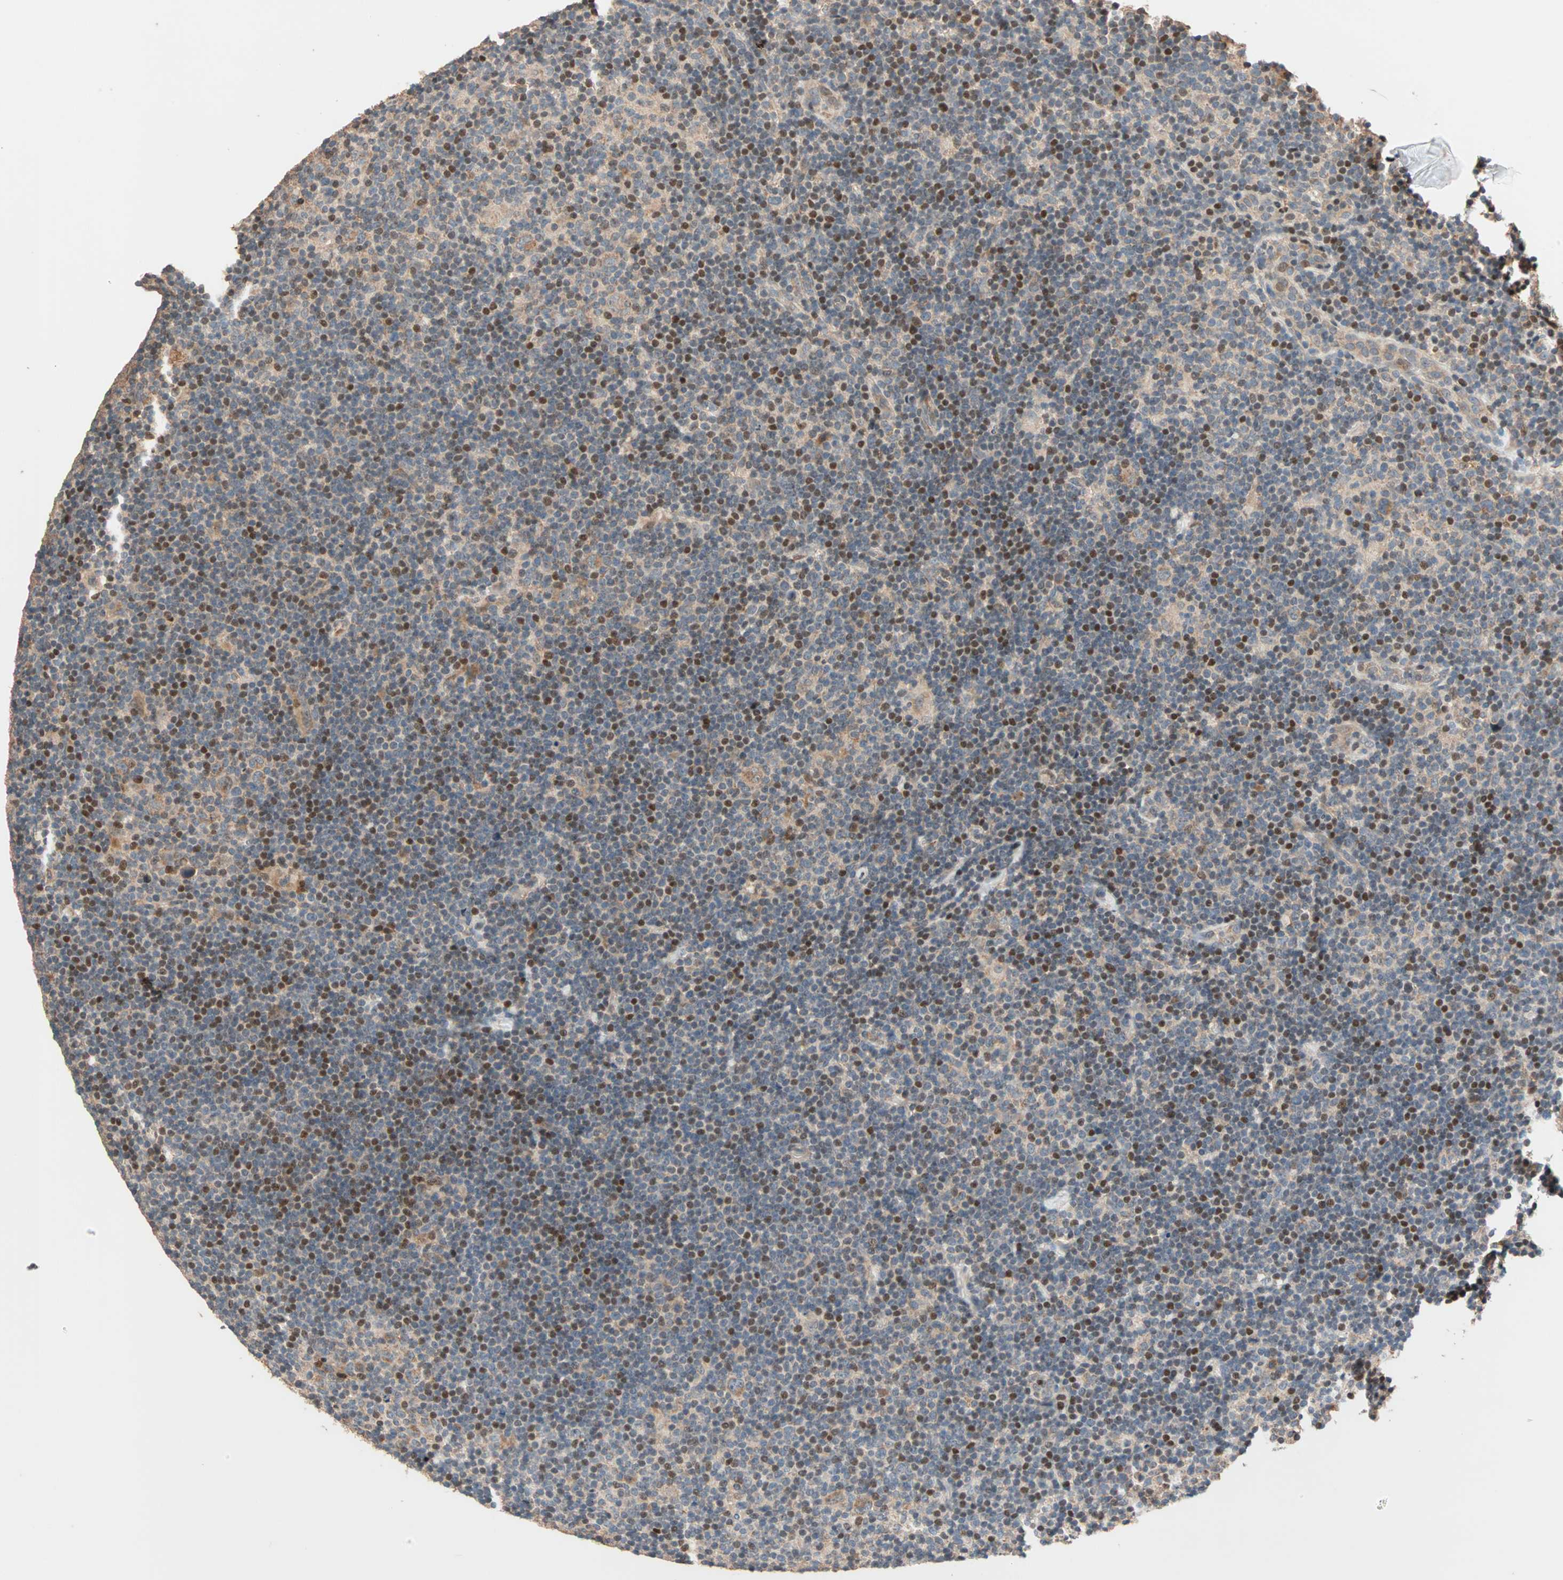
{"staining": {"intensity": "moderate", "quantity": "25%-75%", "location": "cytoplasmic/membranous"}, "tissue": "lymphoma", "cell_type": "Tumor cells", "image_type": "cancer", "snomed": [{"axis": "morphology", "description": "Hodgkin's disease, NOS"}, {"axis": "topography", "description": "Lymph node"}], "caption": "This is an image of immunohistochemistry (IHC) staining of Hodgkin's disease, which shows moderate expression in the cytoplasmic/membranous of tumor cells.", "gene": "HECW1", "patient": {"sex": "female", "age": 57}}